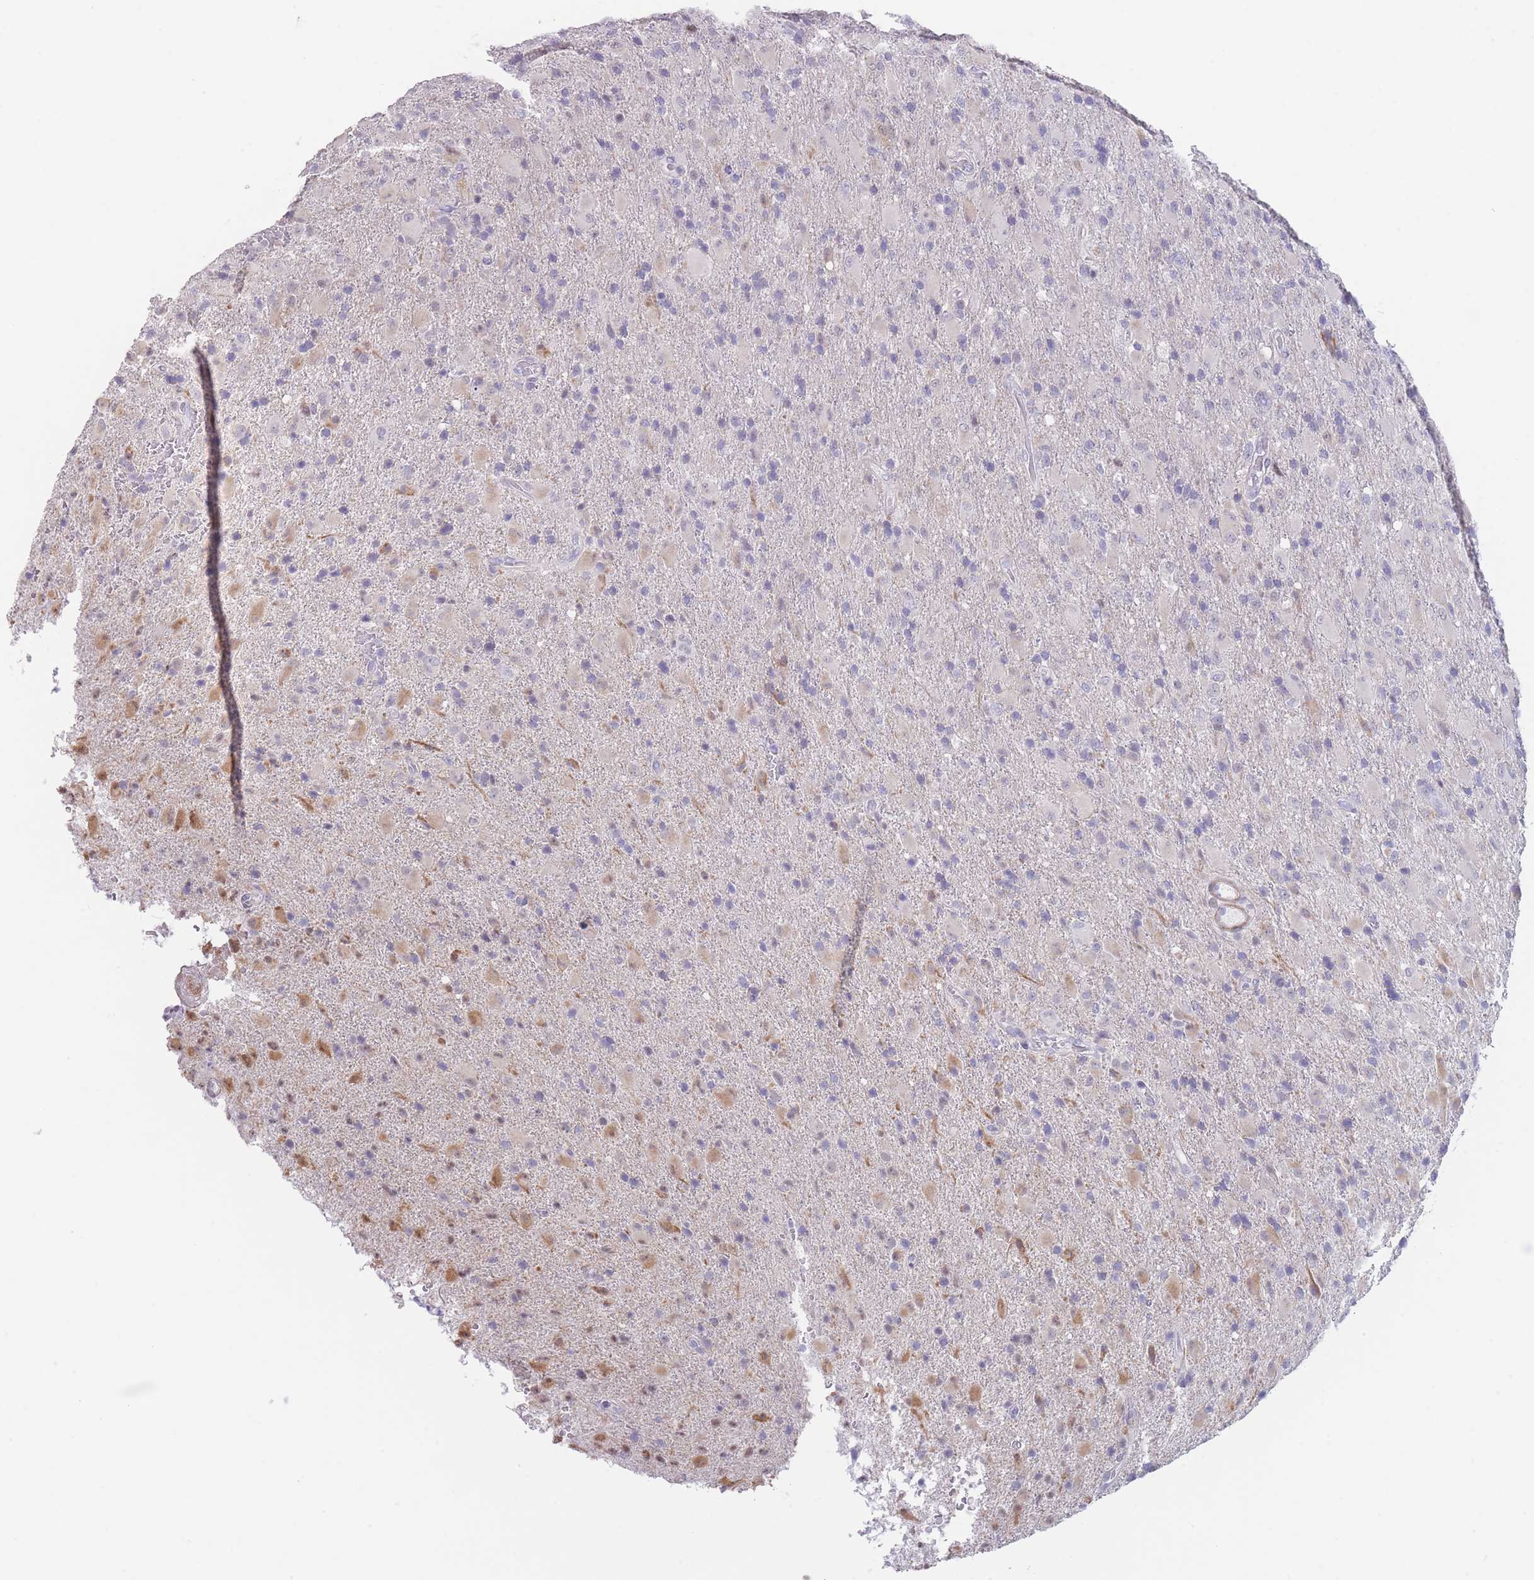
{"staining": {"intensity": "negative", "quantity": "none", "location": "none"}, "tissue": "glioma", "cell_type": "Tumor cells", "image_type": "cancer", "snomed": [{"axis": "morphology", "description": "Glioma, malignant, Low grade"}, {"axis": "topography", "description": "Brain"}], "caption": "Immunohistochemical staining of human glioma displays no significant staining in tumor cells. The staining was performed using DAB to visualize the protein expression in brown, while the nuclei were stained in blue with hematoxylin (Magnification: 20x).", "gene": "ASAP3", "patient": {"sex": "male", "age": 65}}